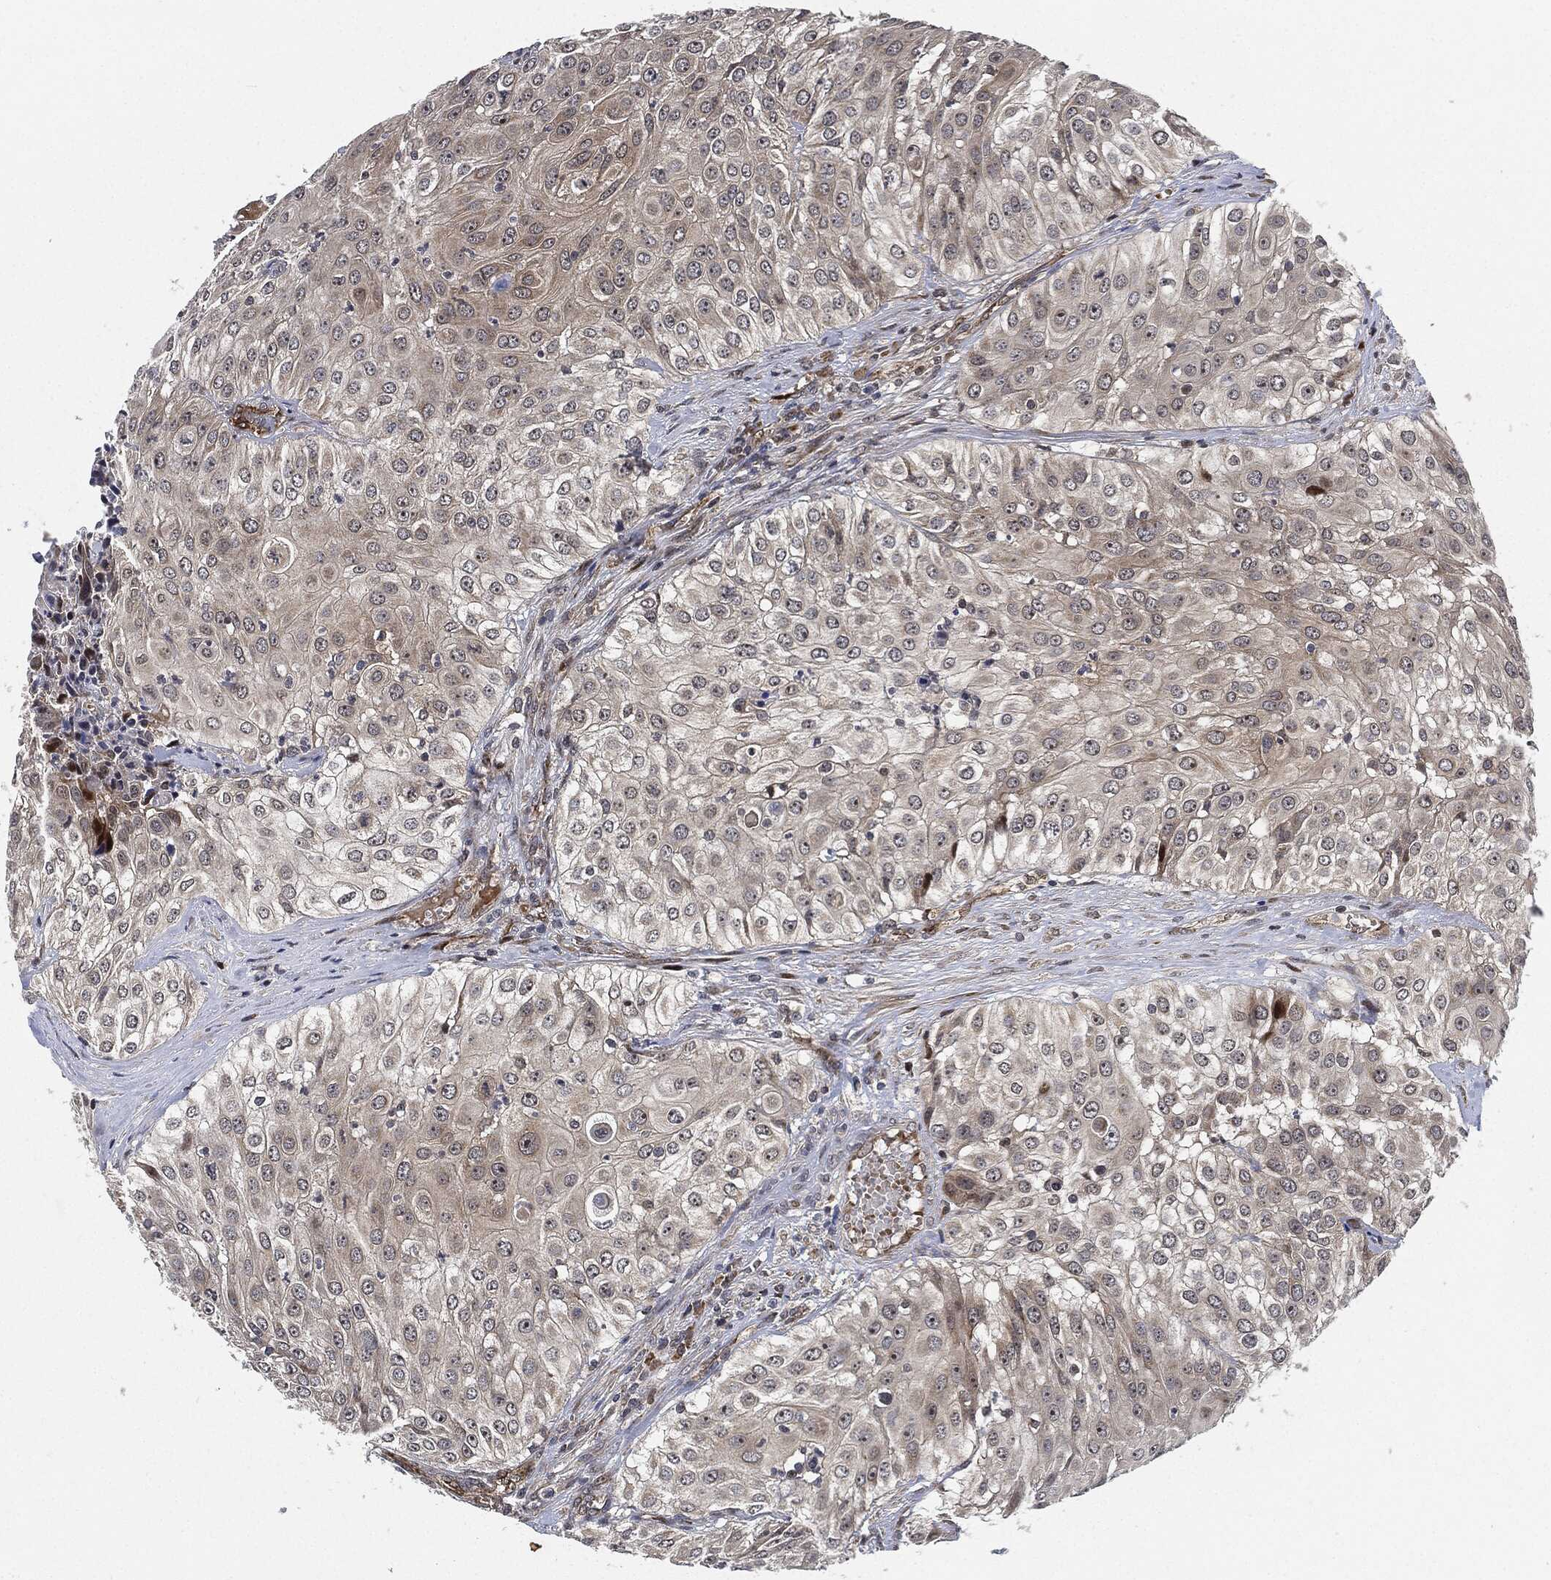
{"staining": {"intensity": "negative", "quantity": "none", "location": "none"}, "tissue": "urothelial cancer", "cell_type": "Tumor cells", "image_type": "cancer", "snomed": [{"axis": "morphology", "description": "Urothelial carcinoma, High grade"}, {"axis": "topography", "description": "Urinary bladder"}], "caption": "Immunohistochemistry photomicrograph of urothelial cancer stained for a protein (brown), which shows no positivity in tumor cells.", "gene": "RNASEL", "patient": {"sex": "female", "age": 79}}